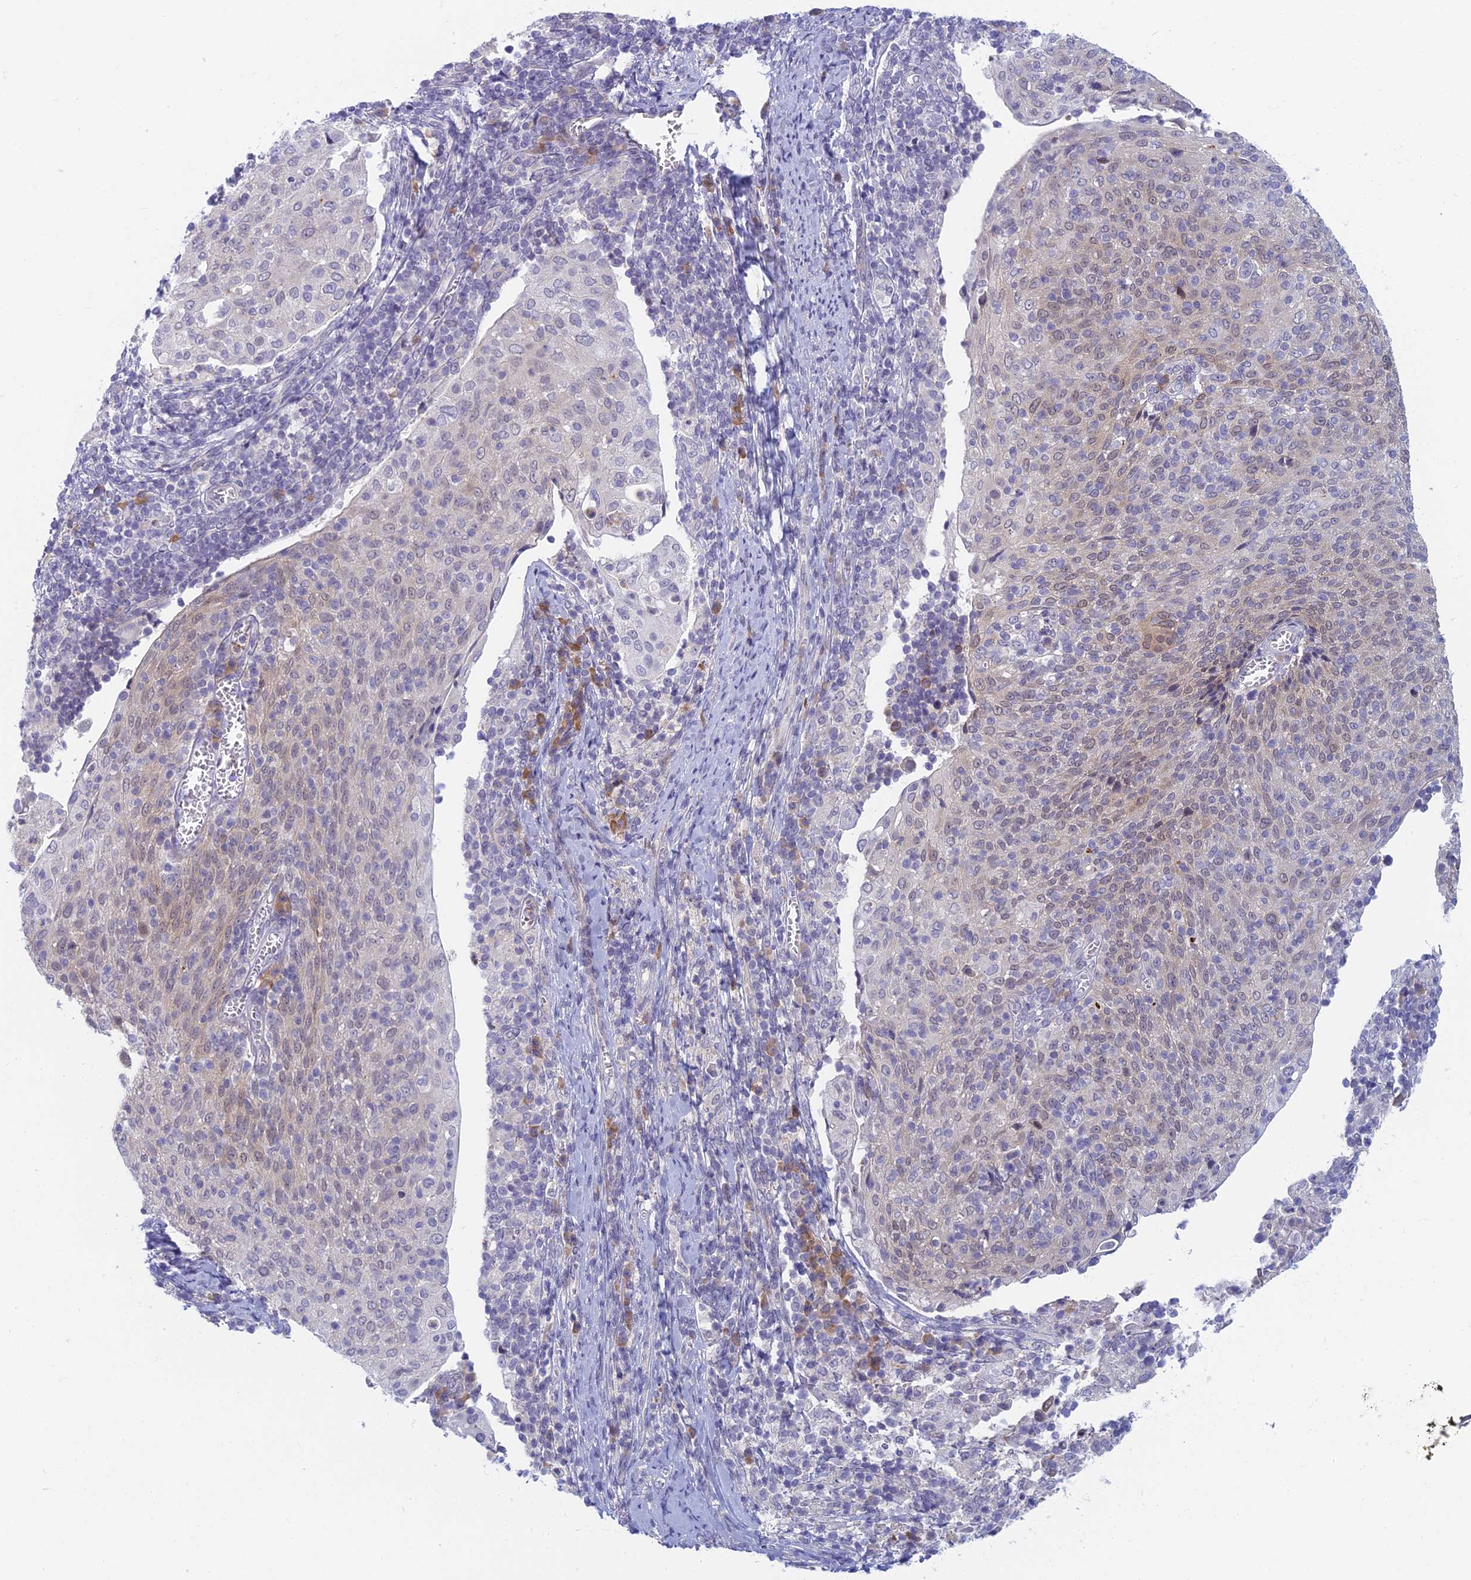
{"staining": {"intensity": "weak", "quantity": "<25%", "location": "cytoplasmic/membranous"}, "tissue": "cervical cancer", "cell_type": "Tumor cells", "image_type": "cancer", "snomed": [{"axis": "morphology", "description": "Squamous cell carcinoma, NOS"}, {"axis": "topography", "description": "Cervix"}], "caption": "This is an immunohistochemistry (IHC) histopathology image of human squamous cell carcinoma (cervical). There is no staining in tumor cells.", "gene": "PPP1R26", "patient": {"sex": "female", "age": 52}}